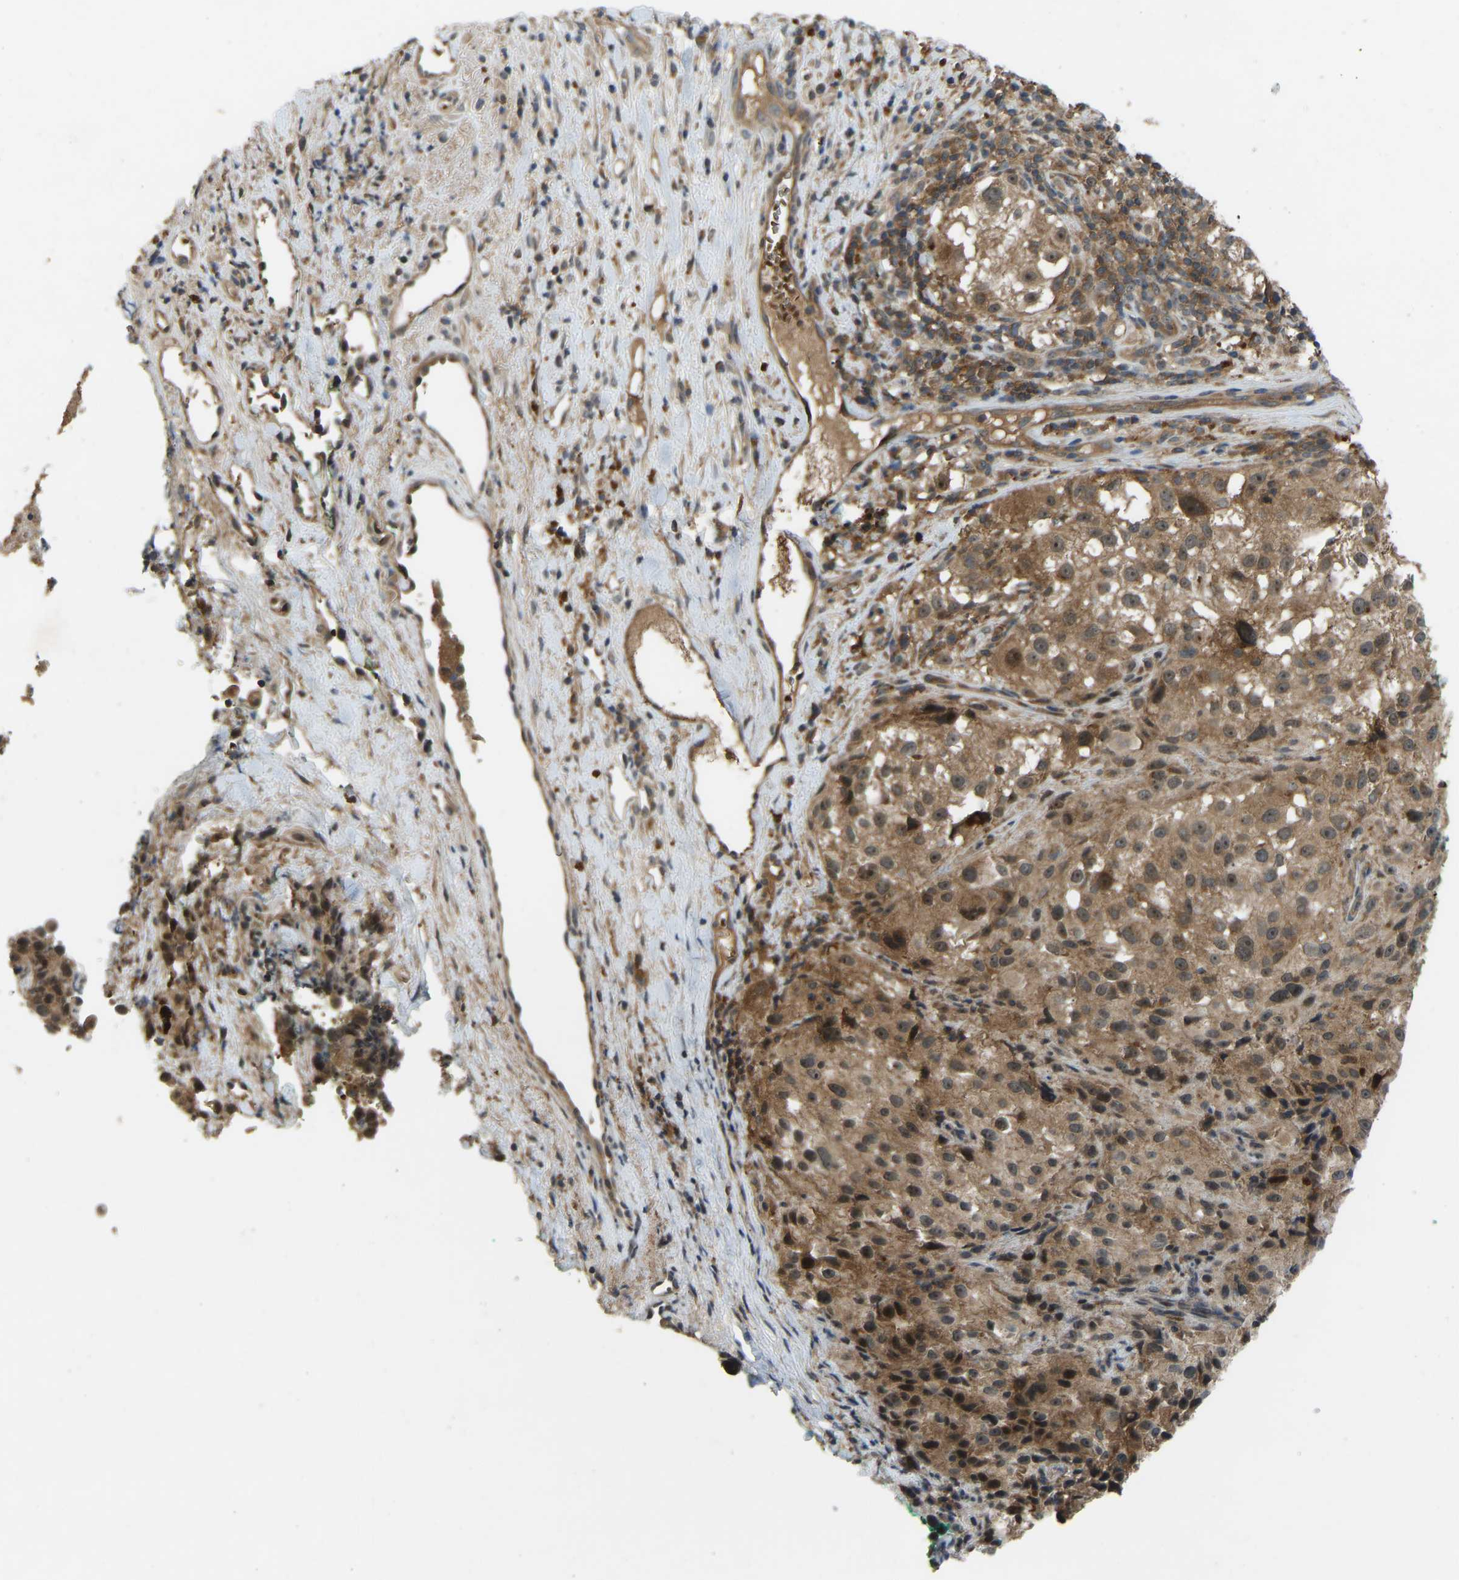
{"staining": {"intensity": "moderate", "quantity": ">75%", "location": "cytoplasmic/membranous"}, "tissue": "melanoma", "cell_type": "Tumor cells", "image_type": "cancer", "snomed": [{"axis": "morphology", "description": "Necrosis, NOS"}, {"axis": "morphology", "description": "Malignant melanoma, NOS"}, {"axis": "topography", "description": "Skin"}], "caption": "Approximately >75% of tumor cells in melanoma reveal moderate cytoplasmic/membranous protein expression as visualized by brown immunohistochemical staining.", "gene": "ZNF71", "patient": {"sex": "female", "age": 87}}